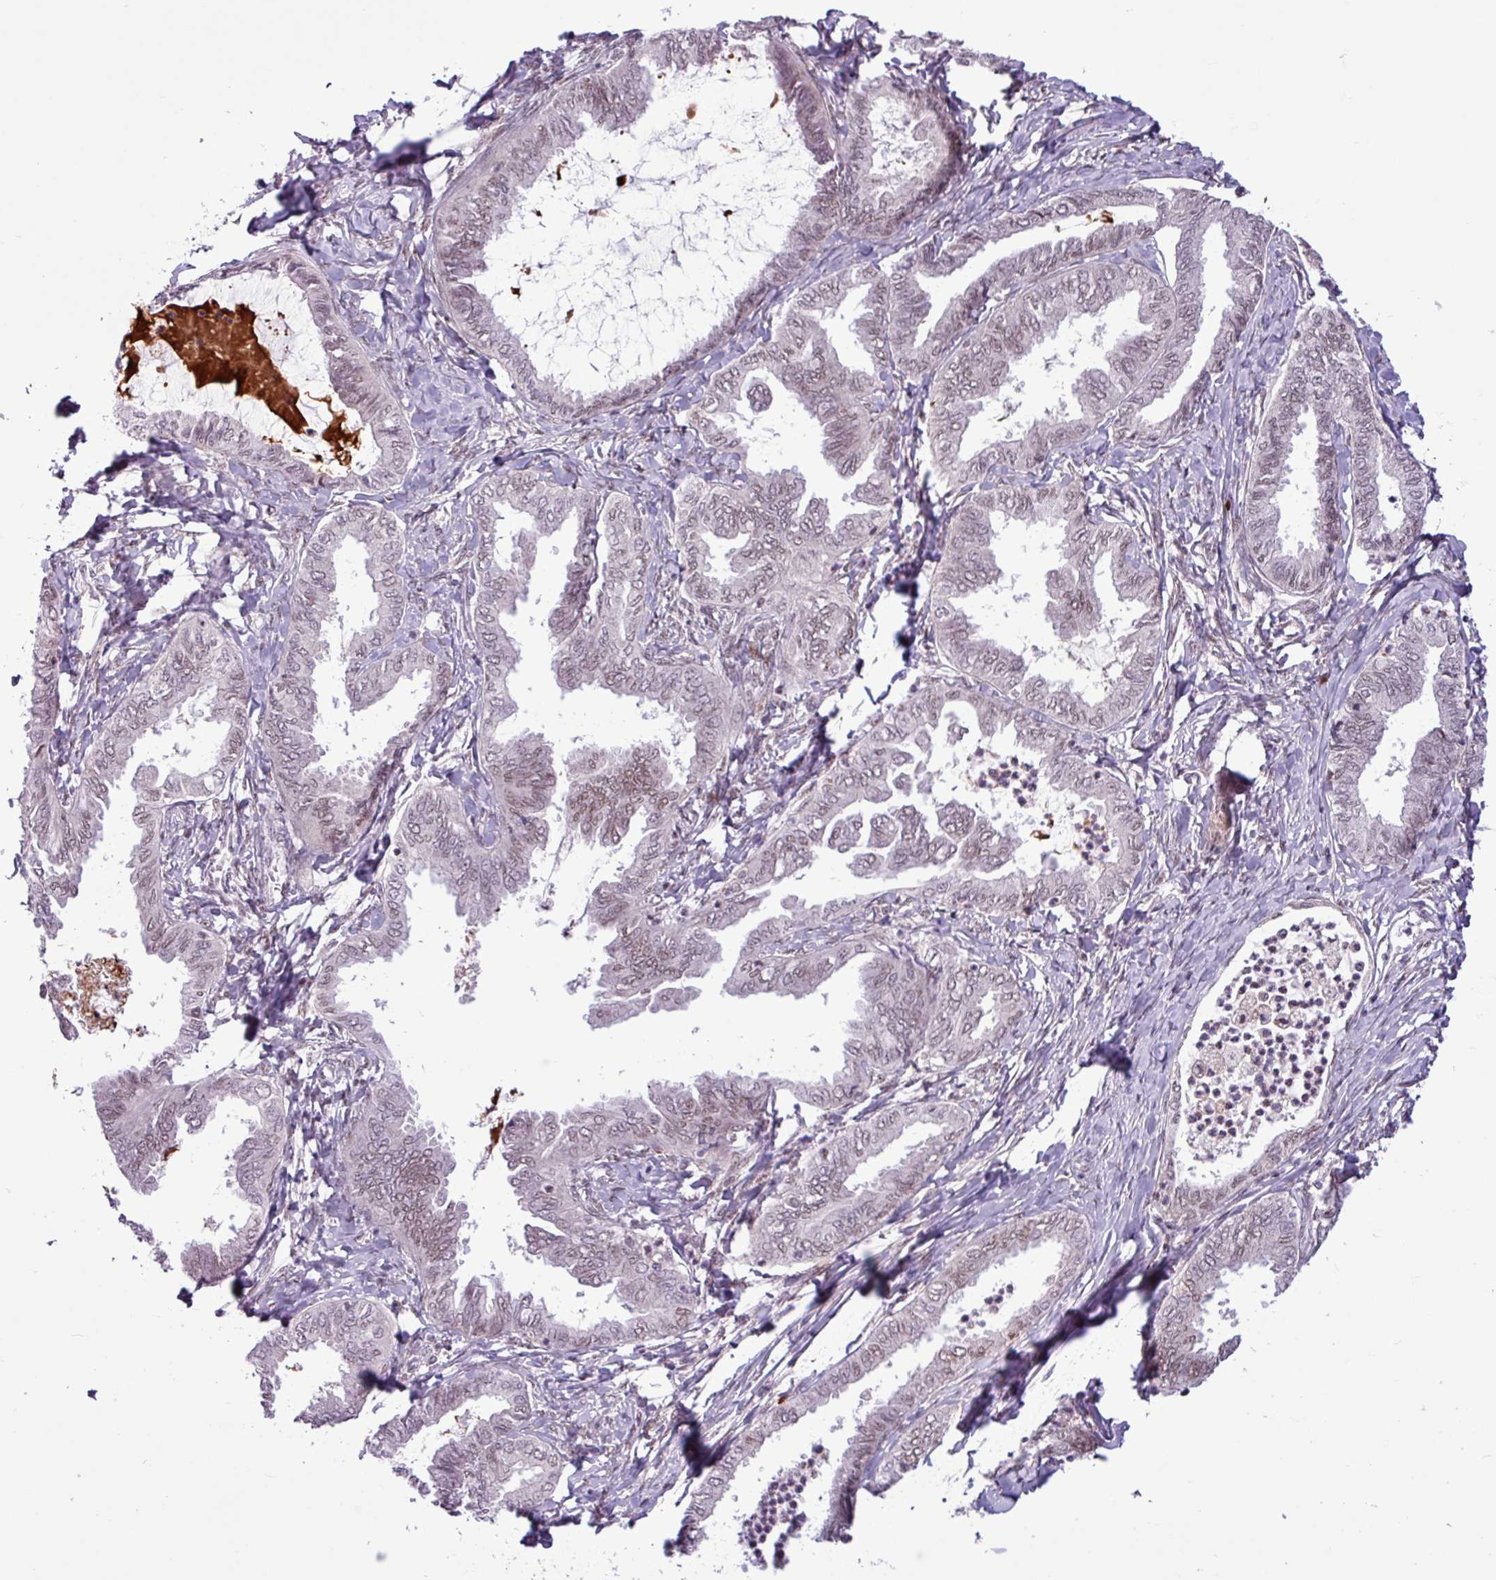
{"staining": {"intensity": "moderate", "quantity": "<25%", "location": "nuclear"}, "tissue": "ovarian cancer", "cell_type": "Tumor cells", "image_type": "cancer", "snomed": [{"axis": "morphology", "description": "Carcinoma, endometroid"}, {"axis": "topography", "description": "Ovary"}], "caption": "A brown stain labels moderate nuclear expression of a protein in endometroid carcinoma (ovarian) tumor cells.", "gene": "NOTCH2", "patient": {"sex": "female", "age": 70}}